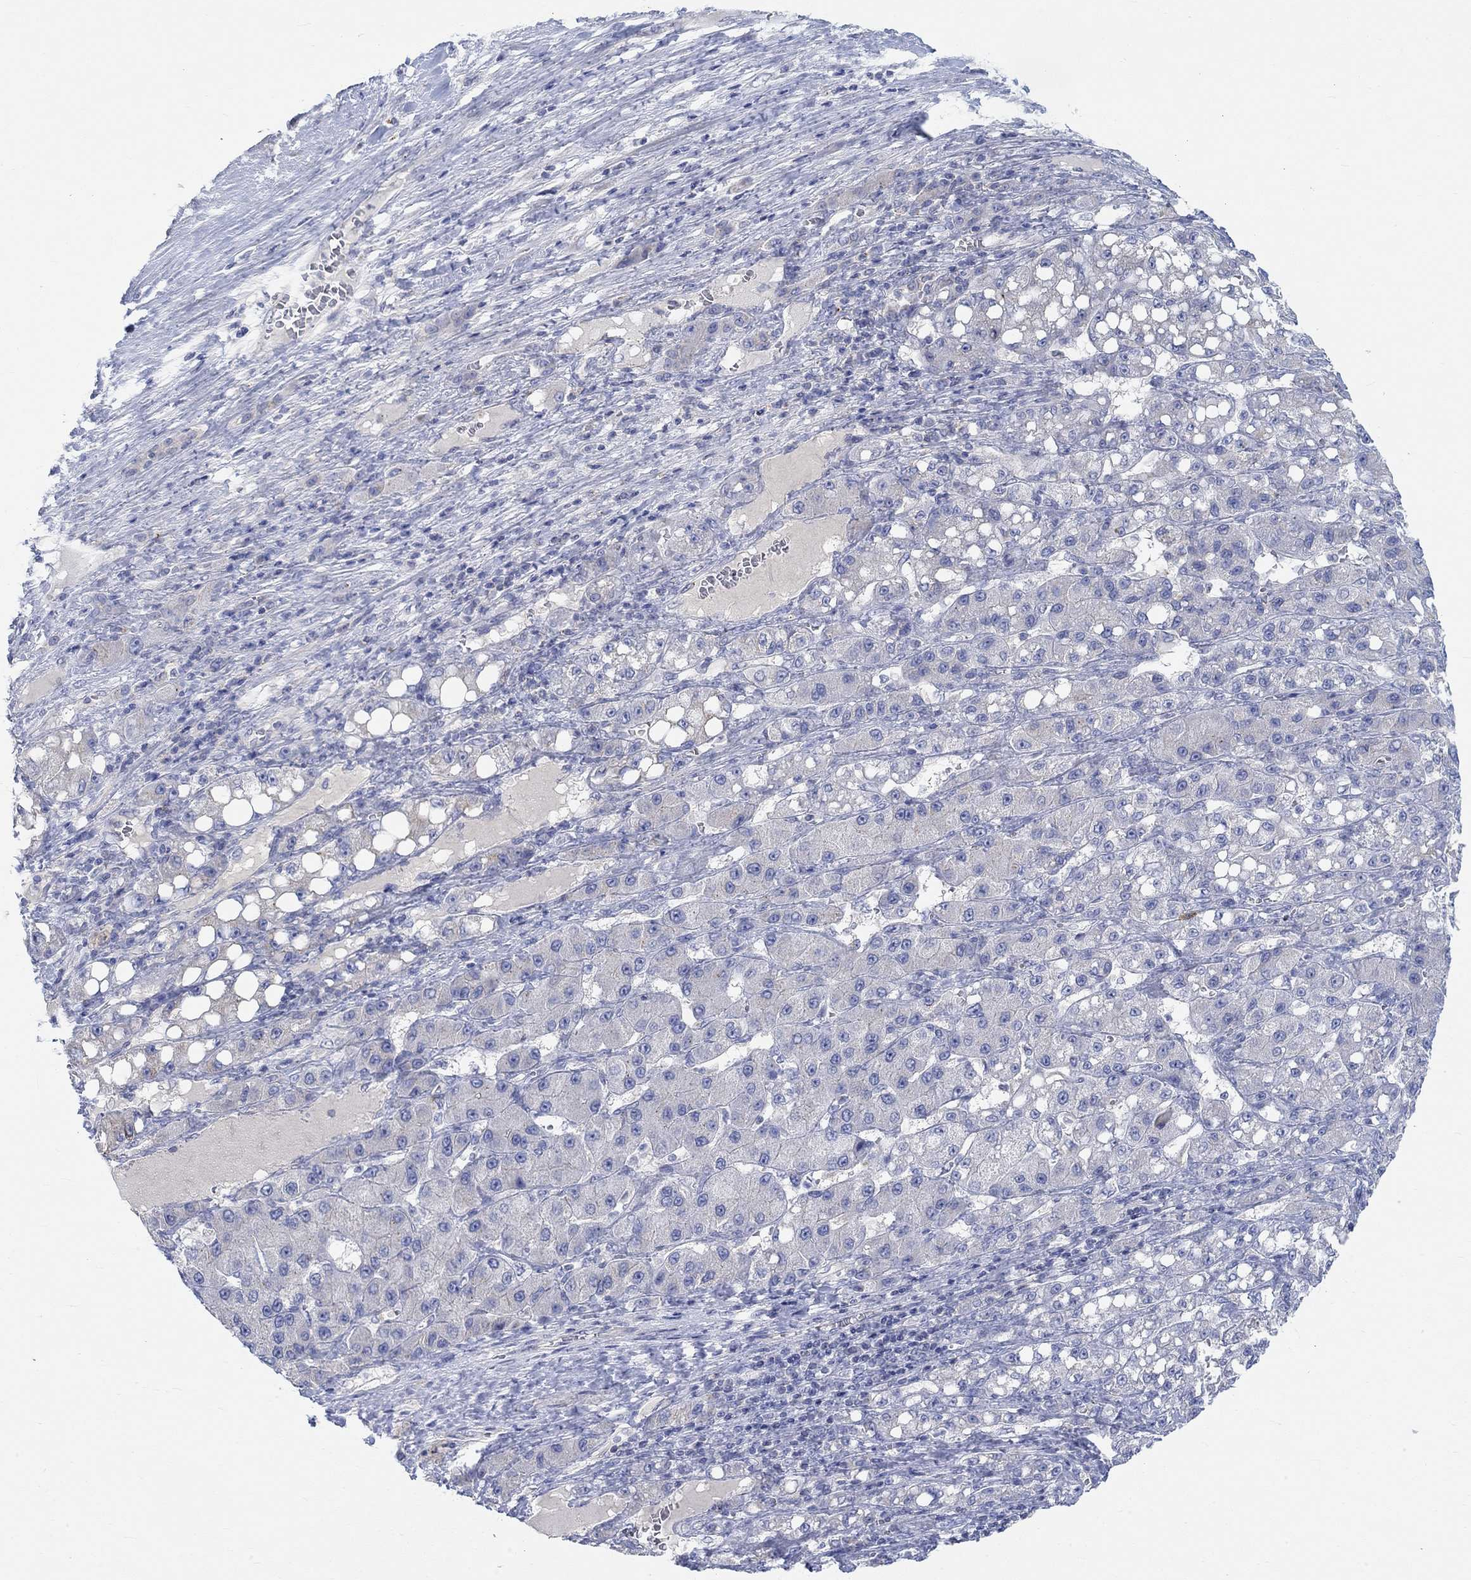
{"staining": {"intensity": "negative", "quantity": "none", "location": "none"}, "tissue": "liver cancer", "cell_type": "Tumor cells", "image_type": "cancer", "snomed": [{"axis": "morphology", "description": "Carcinoma, Hepatocellular, NOS"}, {"axis": "topography", "description": "Liver"}], "caption": "Immunohistochemistry image of human liver cancer stained for a protein (brown), which reveals no staining in tumor cells.", "gene": "NAV3", "patient": {"sex": "female", "age": 65}}